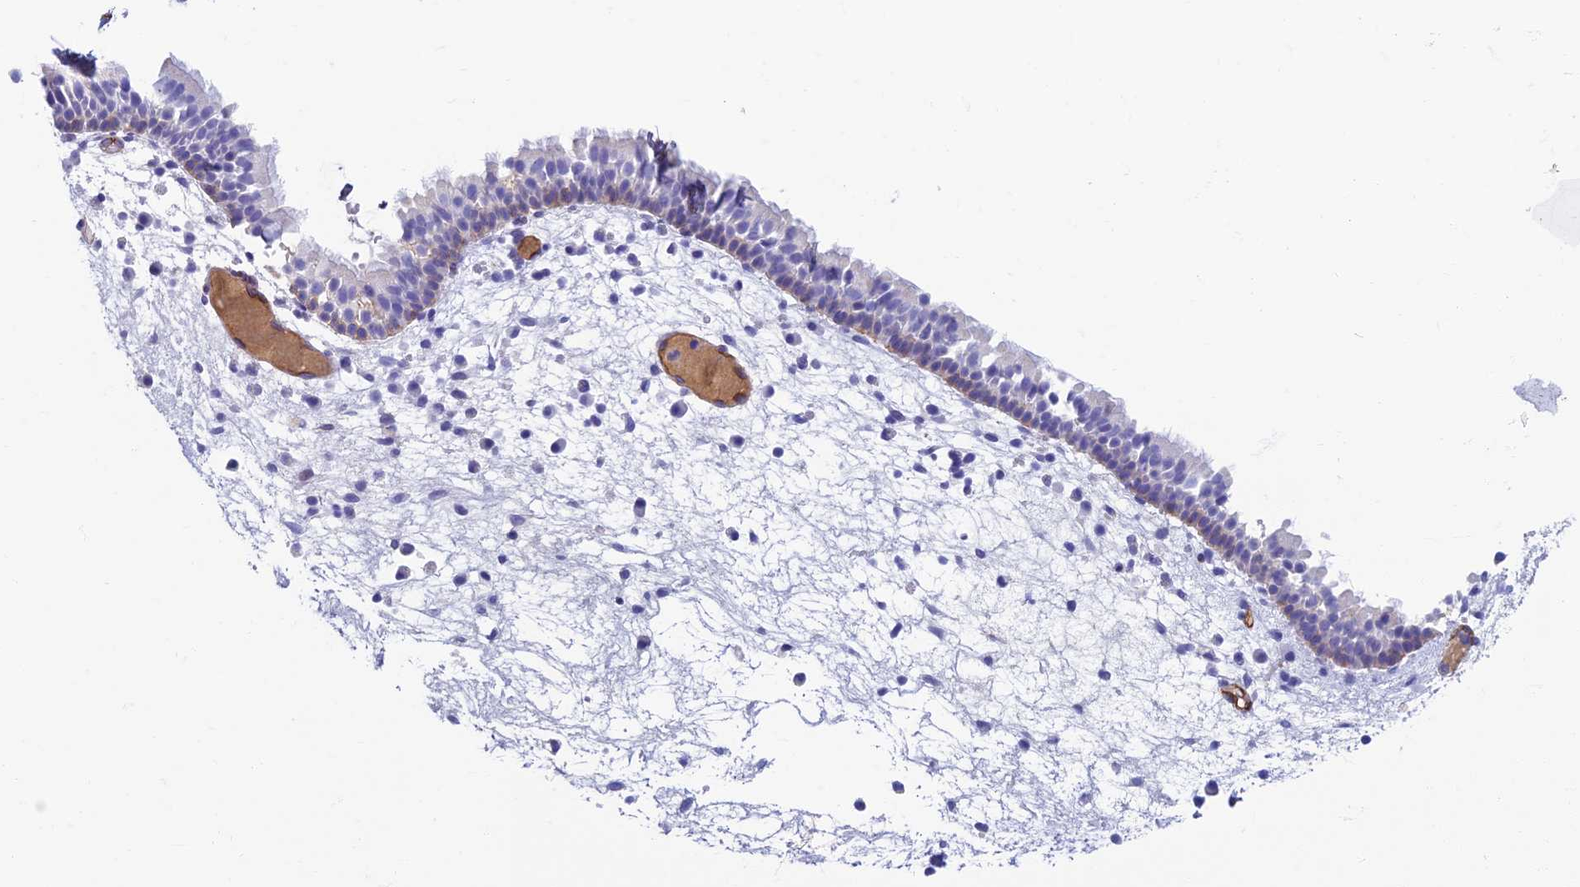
{"staining": {"intensity": "weak", "quantity": "<25%", "location": "cytoplasmic/membranous"}, "tissue": "nasopharynx", "cell_type": "Respiratory epithelial cells", "image_type": "normal", "snomed": [{"axis": "morphology", "description": "Normal tissue, NOS"}, {"axis": "morphology", "description": "Inflammation, NOS"}, {"axis": "morphology", "description": "Malignant melanoma, Metastatic site"}, {"axis": "topography", "description": "Nasopharynx"}], "caption": "This histopathology image is of normal nasopharynx stained with IHC to label a protein in brown with the nuclei are counter-stained blue. There is no expression in respiratory epithelial cells. (DAB (3,3'-diaminobenzidine) IHC visualized using brightfield microscopy, high magnification).", "gene": "ETFRF1", "patient": {"sex": "male", "age": 70}}